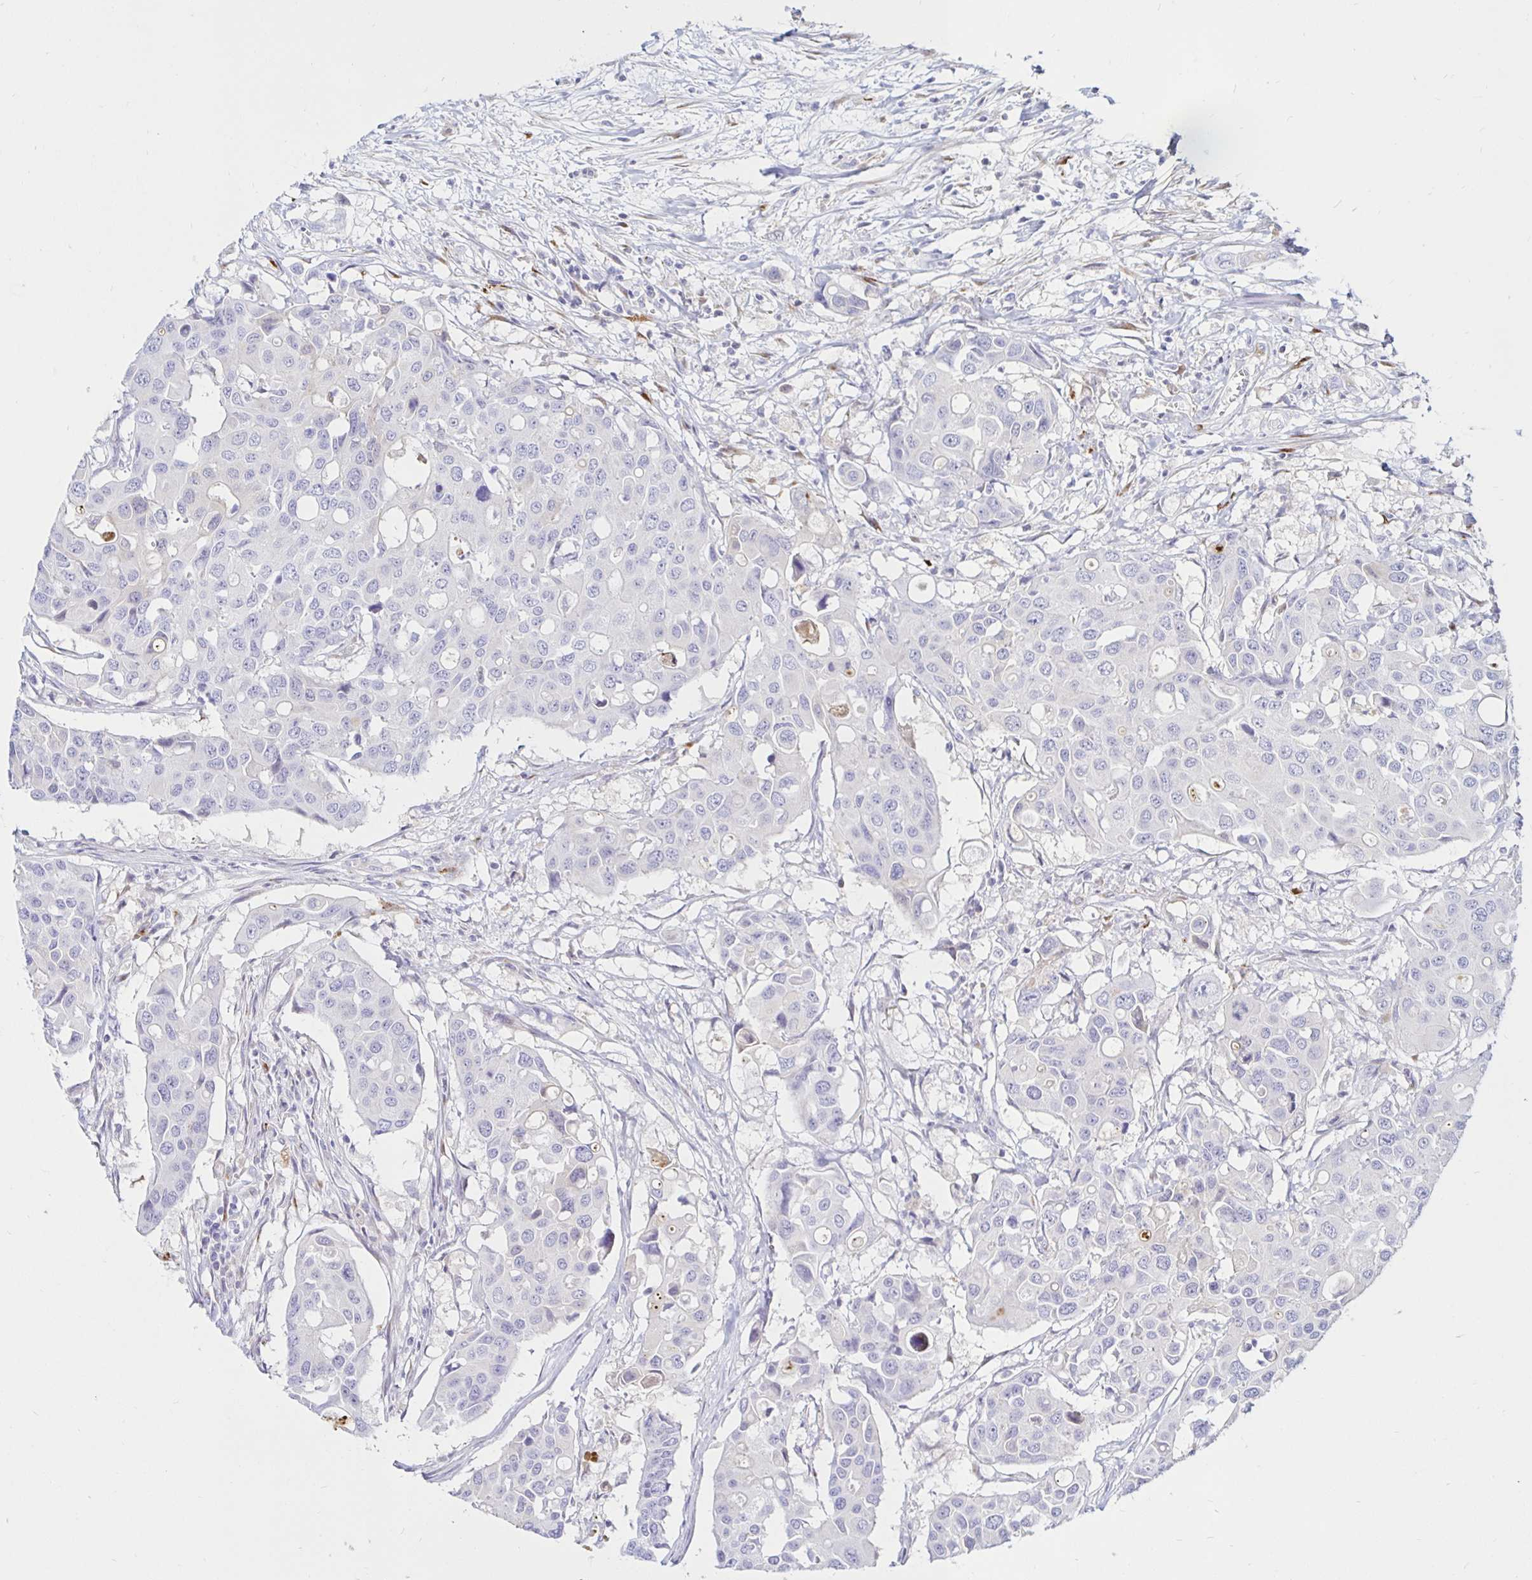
{"staining": {"intensity": "negative", "quantity": "none", "location": "none"}, "tissue": "colorectal cancer", "cell_type": "Tumor cells", "image_type": "cancer", "snomed": [{"axis": "morphology", "description": "Adenocarcinoma, NOS"}, {"axis": "topography", "description": "Colon"}], "caption": "DAB immunohistochemical staining of colorectal cancer exhibits no significant staining in tumor cells.", "gene": "TIMP1", "patient": {"sex": "male", "age": 77}}